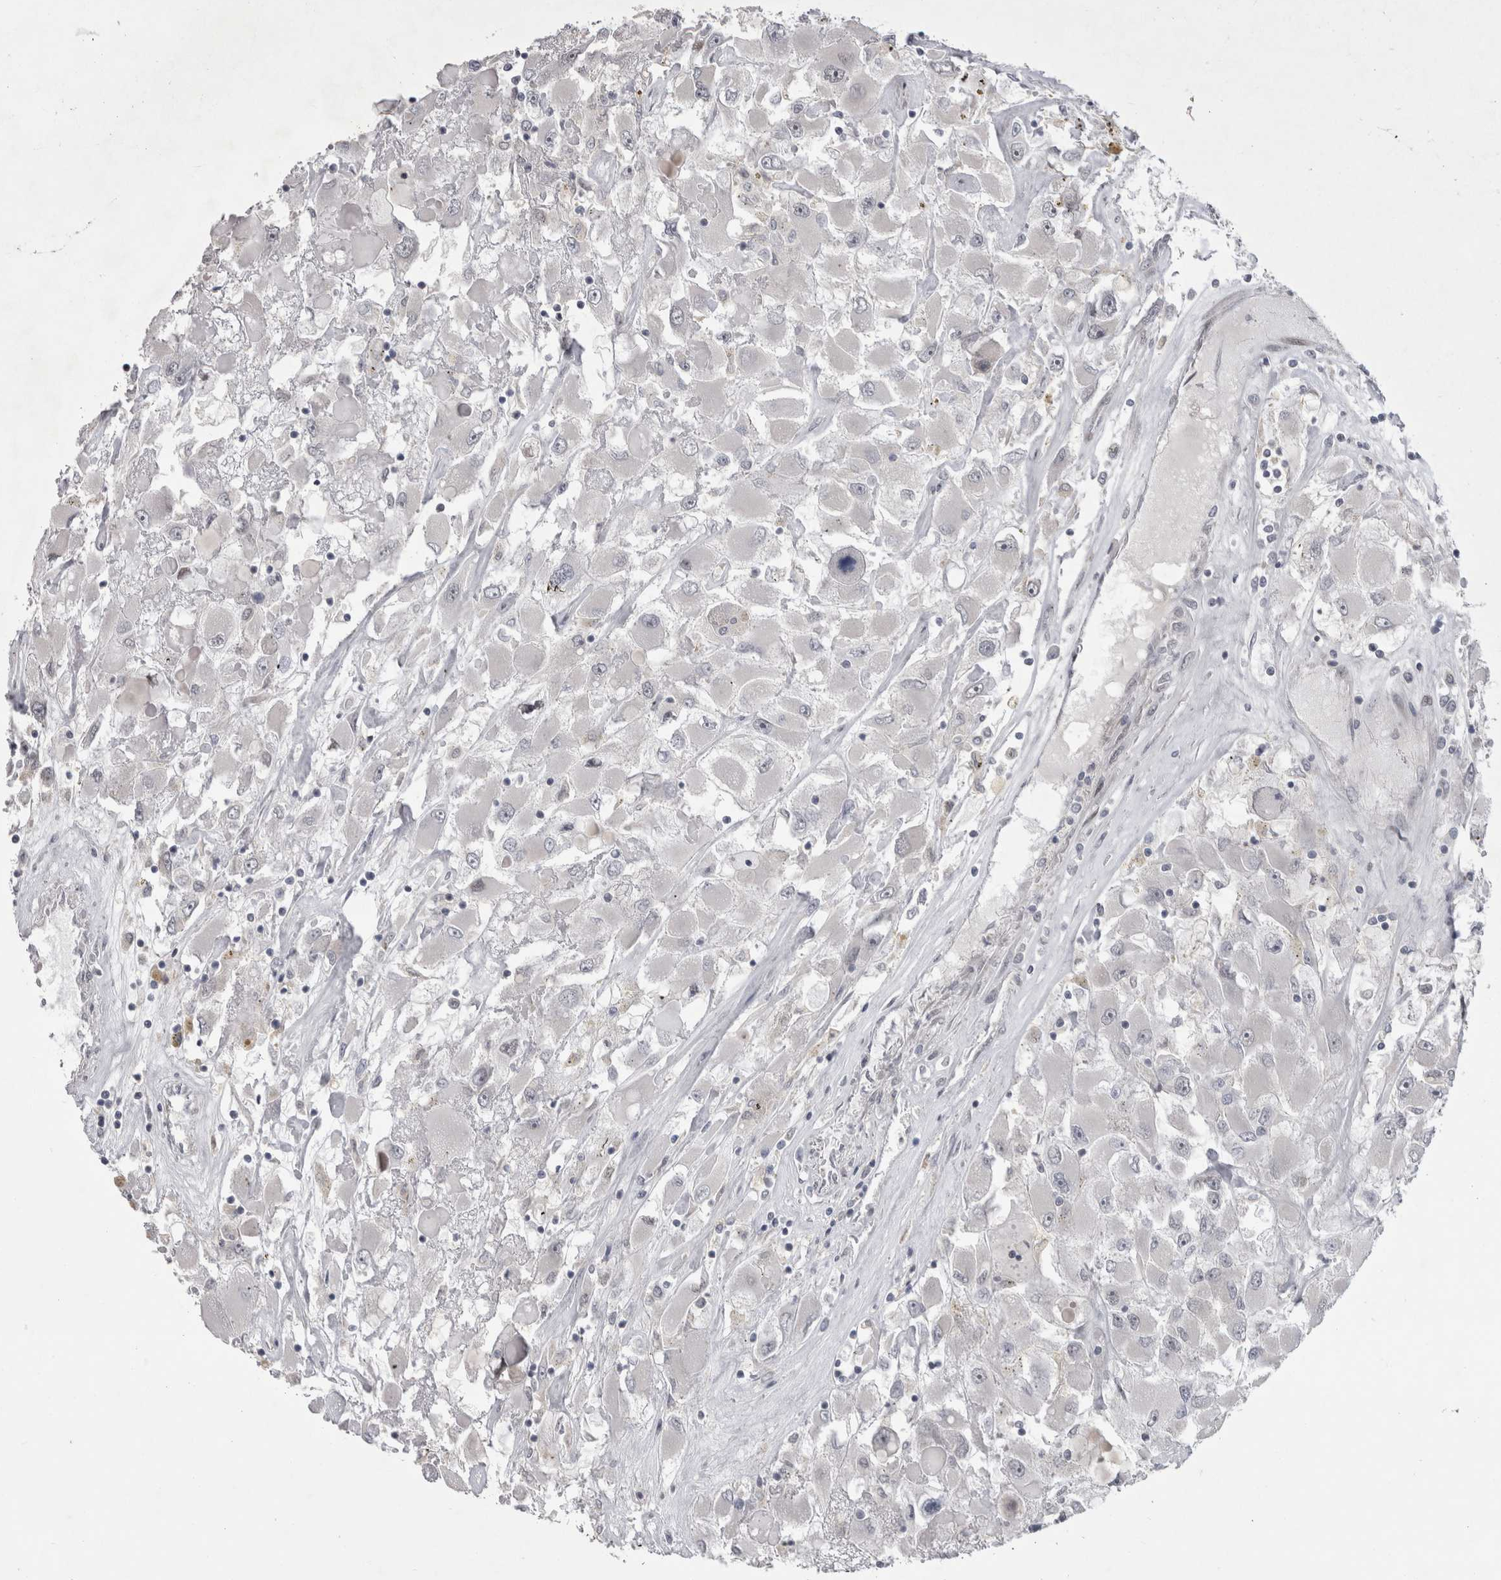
{"staining": {"intensity": "negative", "quantity": "none", "location": "none"}, "tissue": "renal cancer", "cell_type": "Tumor cells", "image_type": "cancer", "snomed": [{"axis": "morphology", "description": "Adenocarcinoma, NOS"}, {"axis": "topography", "description": "Kidney"}], "caption": "There is no significant positivity in tumor cells of renal cancer. Brightfield microscopy of IHC stained with DAB (brown) and hematoxylin (blue), captured at high magnification.", "gene": "NENF", "patient": {"sex": "female", "age": 52}}